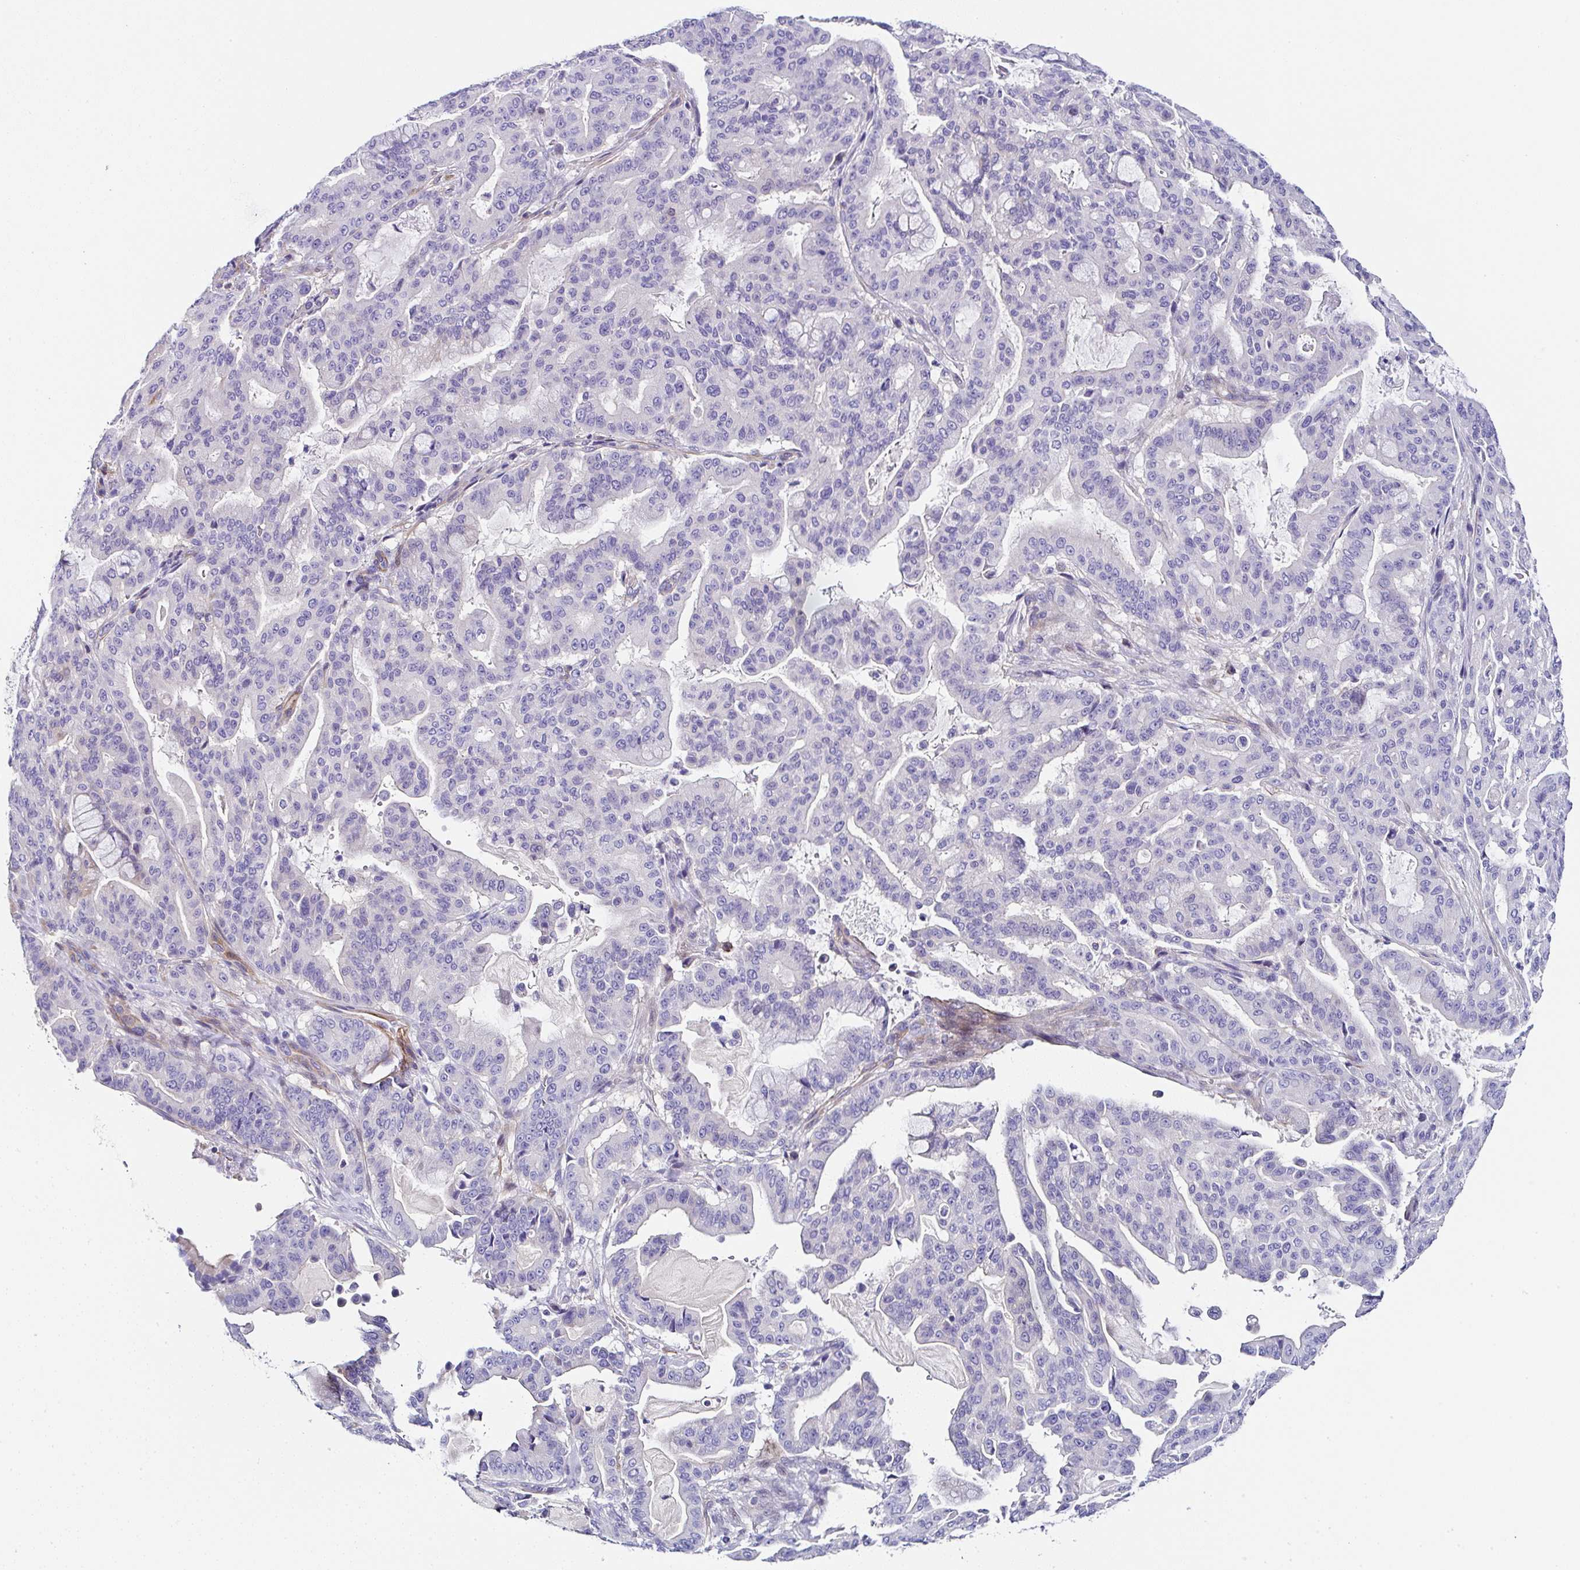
{"staining": {"intensity": "negative", "quantity": "none", "location": "none"}, "tissue": "pancreatic cancer", "cell_type": "Tumor cells", "image_type": "cancer", "snomed": [{"axis": "morphology", "description": "Adenocarcinoma, NOS"}, {"axis": "topography", "description": "Pancreas"}], "caption": "IHC image of neoplastic tissue: pancreatic cancer stained with DAB (3,3'-diaminobenzidine) exhibits no significant protein positivity in tumor cells.", "gene": "PPFIA4", "patient": {"sex": "male", "age": 63}}